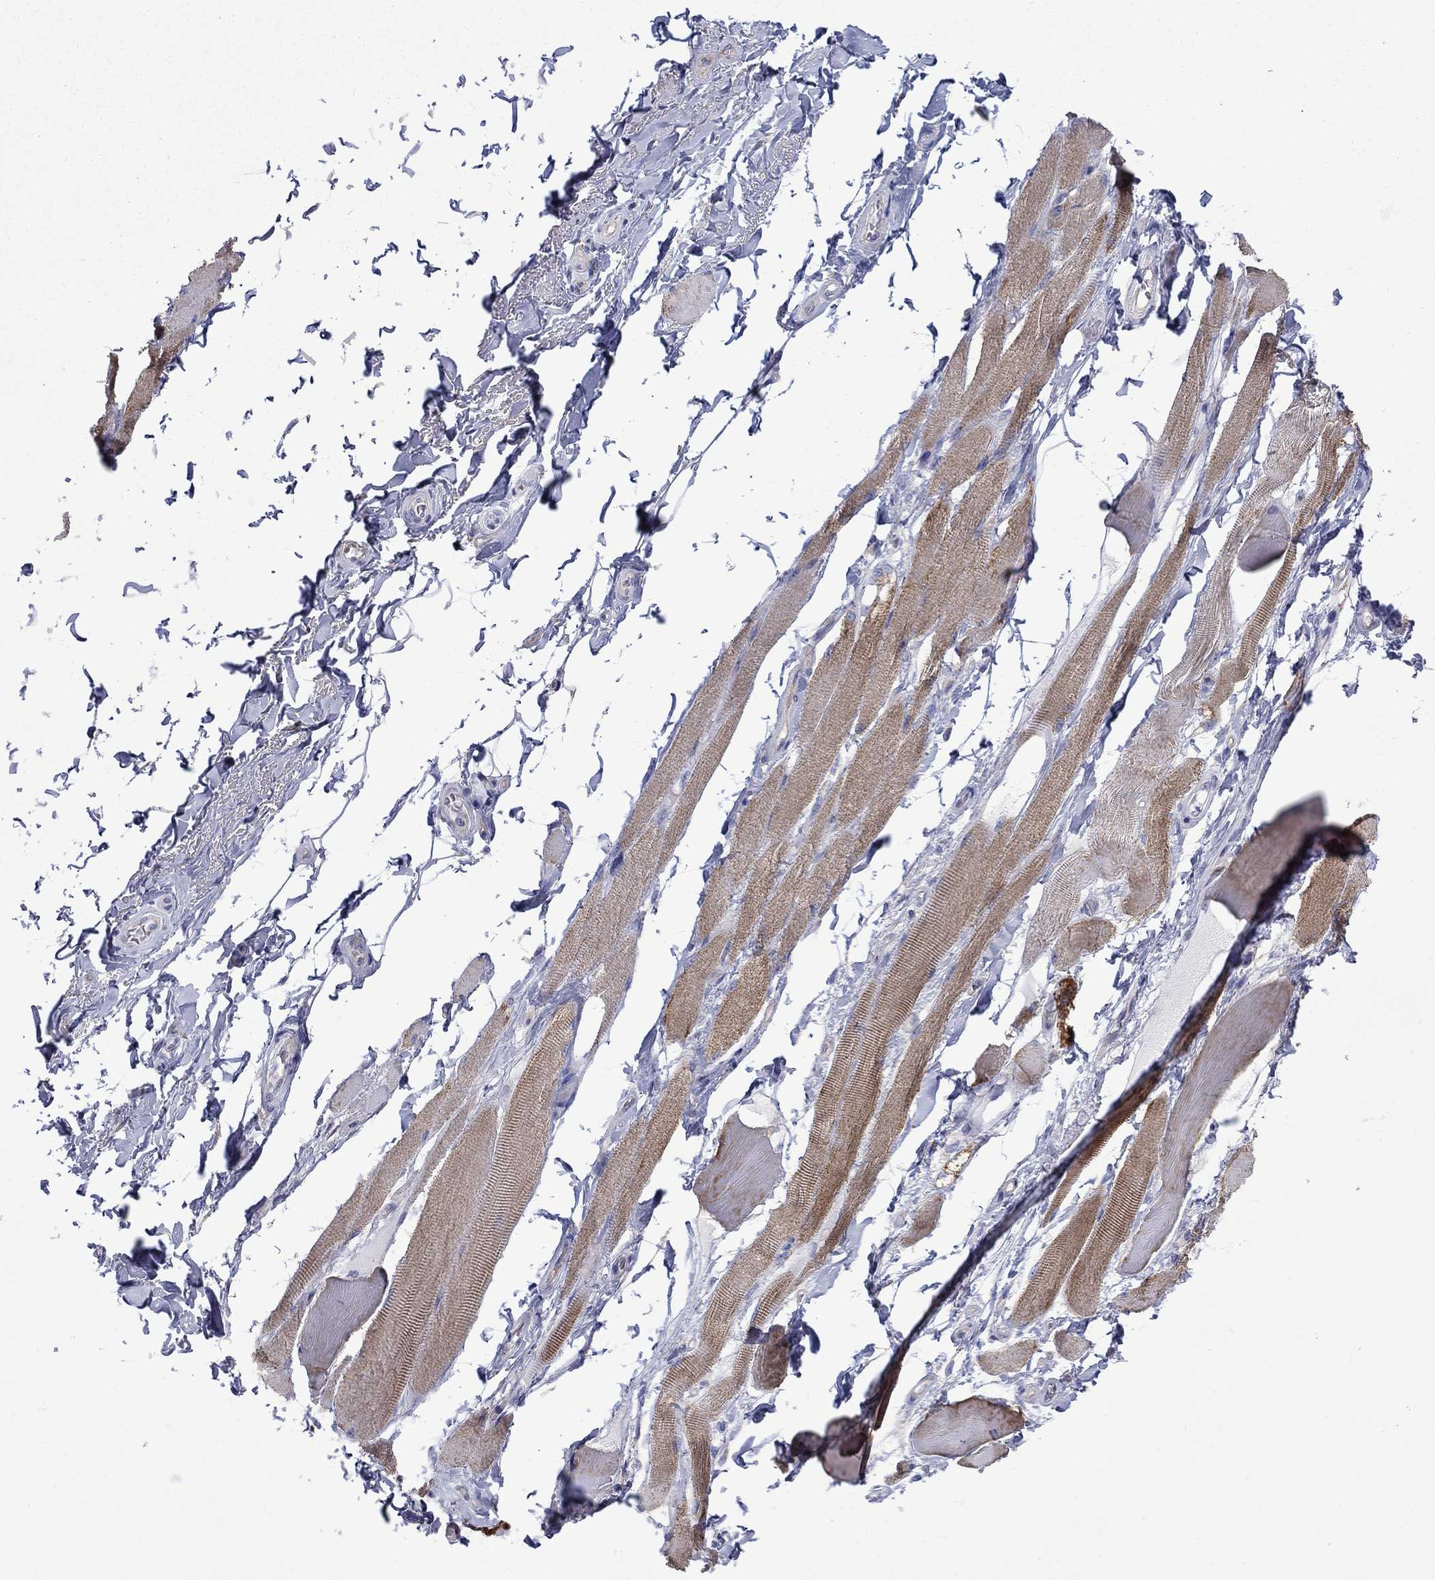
{"staining": {"intensity": "negative", "quantity": "none", "location": "none"}, "tissue": "adipose tissue", "cell_type": "Adipocytes", "image_type": "normal", "snomed": [{"axis": "morphology", "description": "Normal tissue, NOS"}, {"axis": "topography", "description": "Anal"}, {"axis": "topography", "description": "Peripheral nerve tissue"}], "caption": "This is an immunohistochemistry (IHC) image of normal adipose tissue. There is no staining in adipocytes.", "gene": "CISD1", "patient": {"sex": "male", "age": 53}}